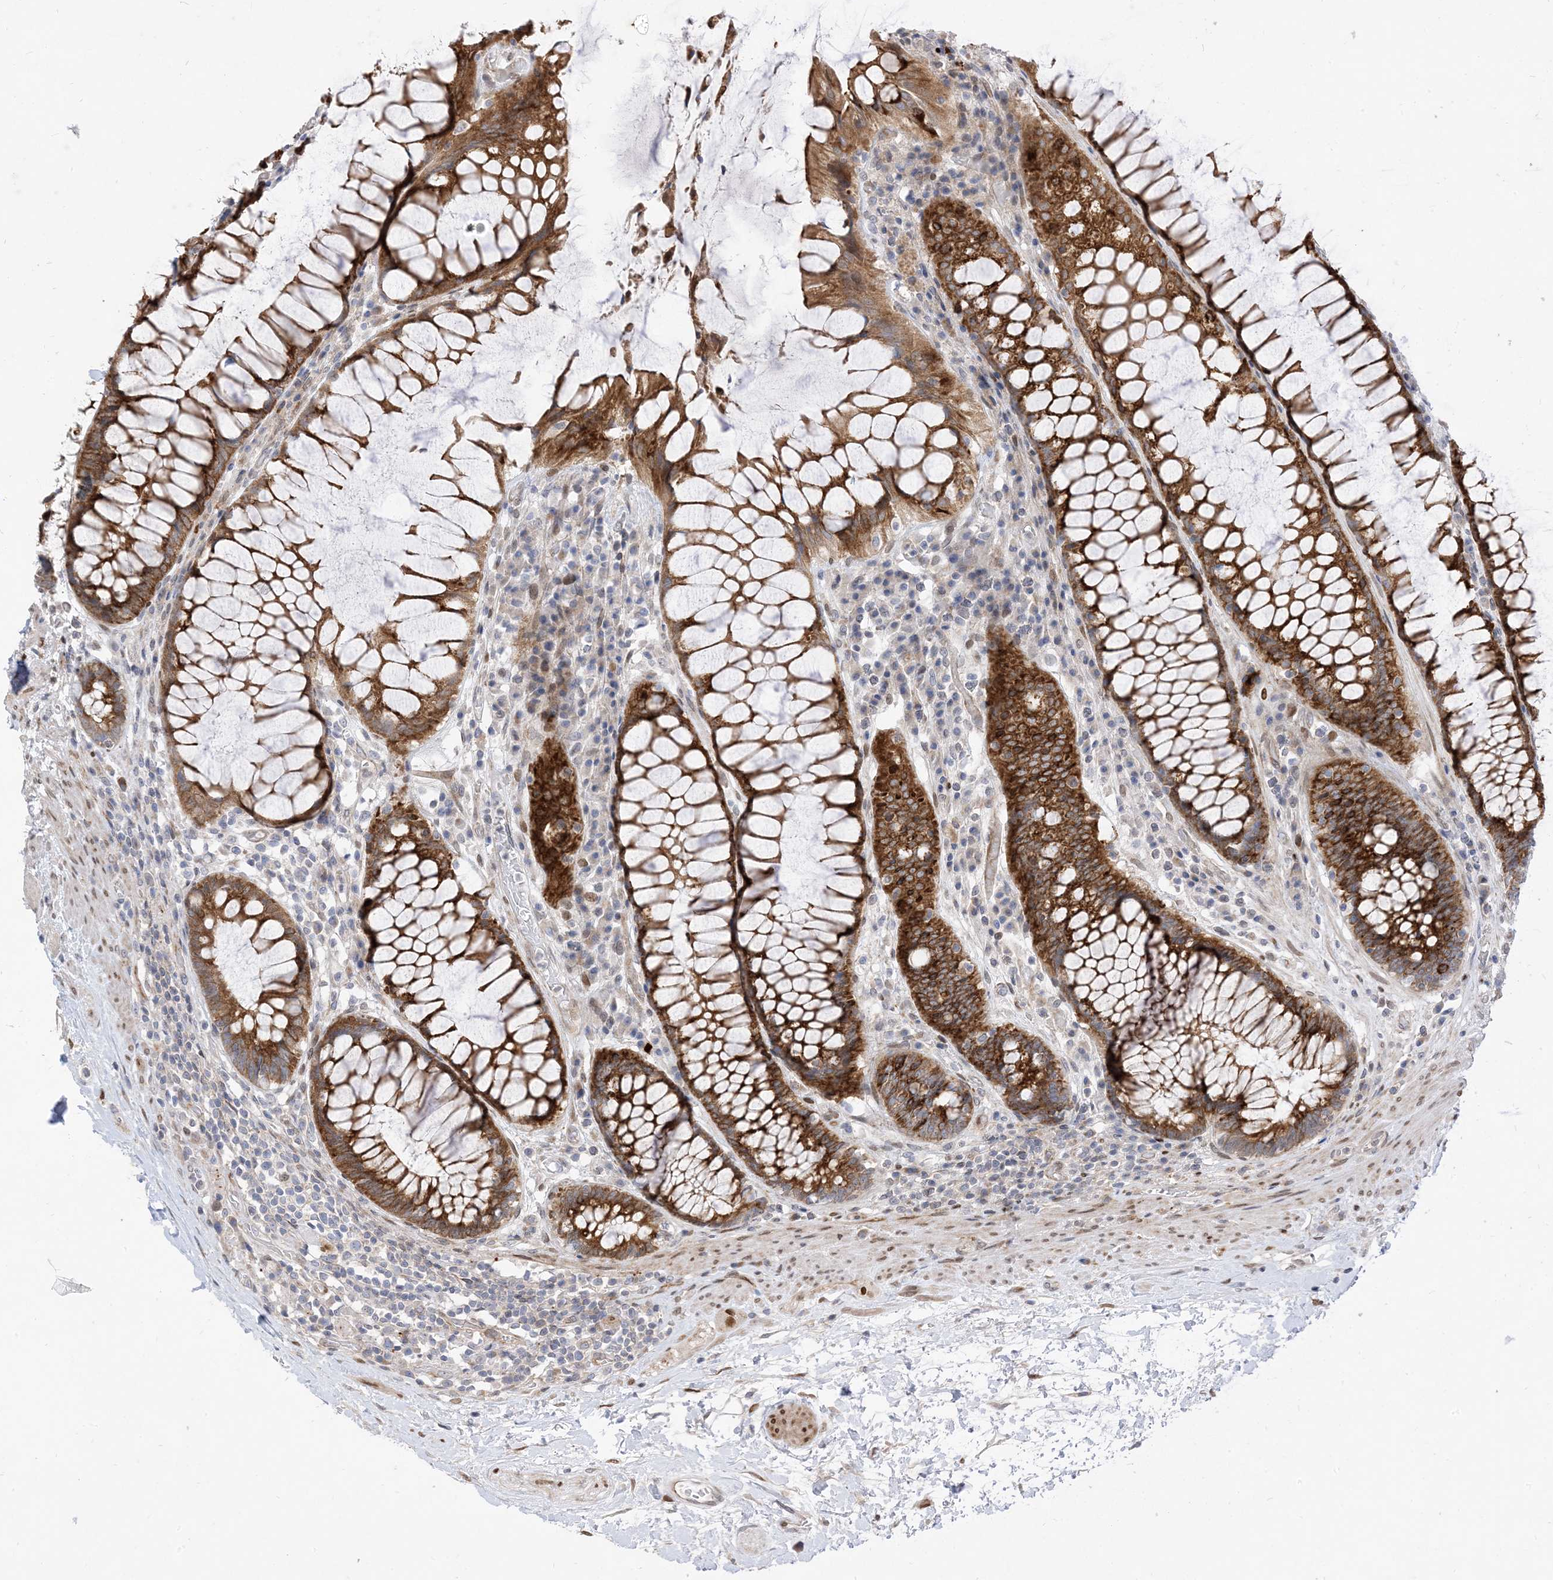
{"staining": {"intensity": "strong", "quantity": ">75%", "location": "cytoplasmic/membranous"}, "tissue": "rectum", "cell_type": "Glandular cells", "image_type": "normal", "snomed": [{"axis": "morphology", "description": "Normal tissue, NOS"}, {"axis": "topography", "description": "Rectum"}], "caption": "A micrograph of human rectum stained for a protein exhibits strong cytoplasmic/membranous brown staining in glandular cells.", "gene": "TYSND1", "patient": {"sex": "male", "age": 64}}